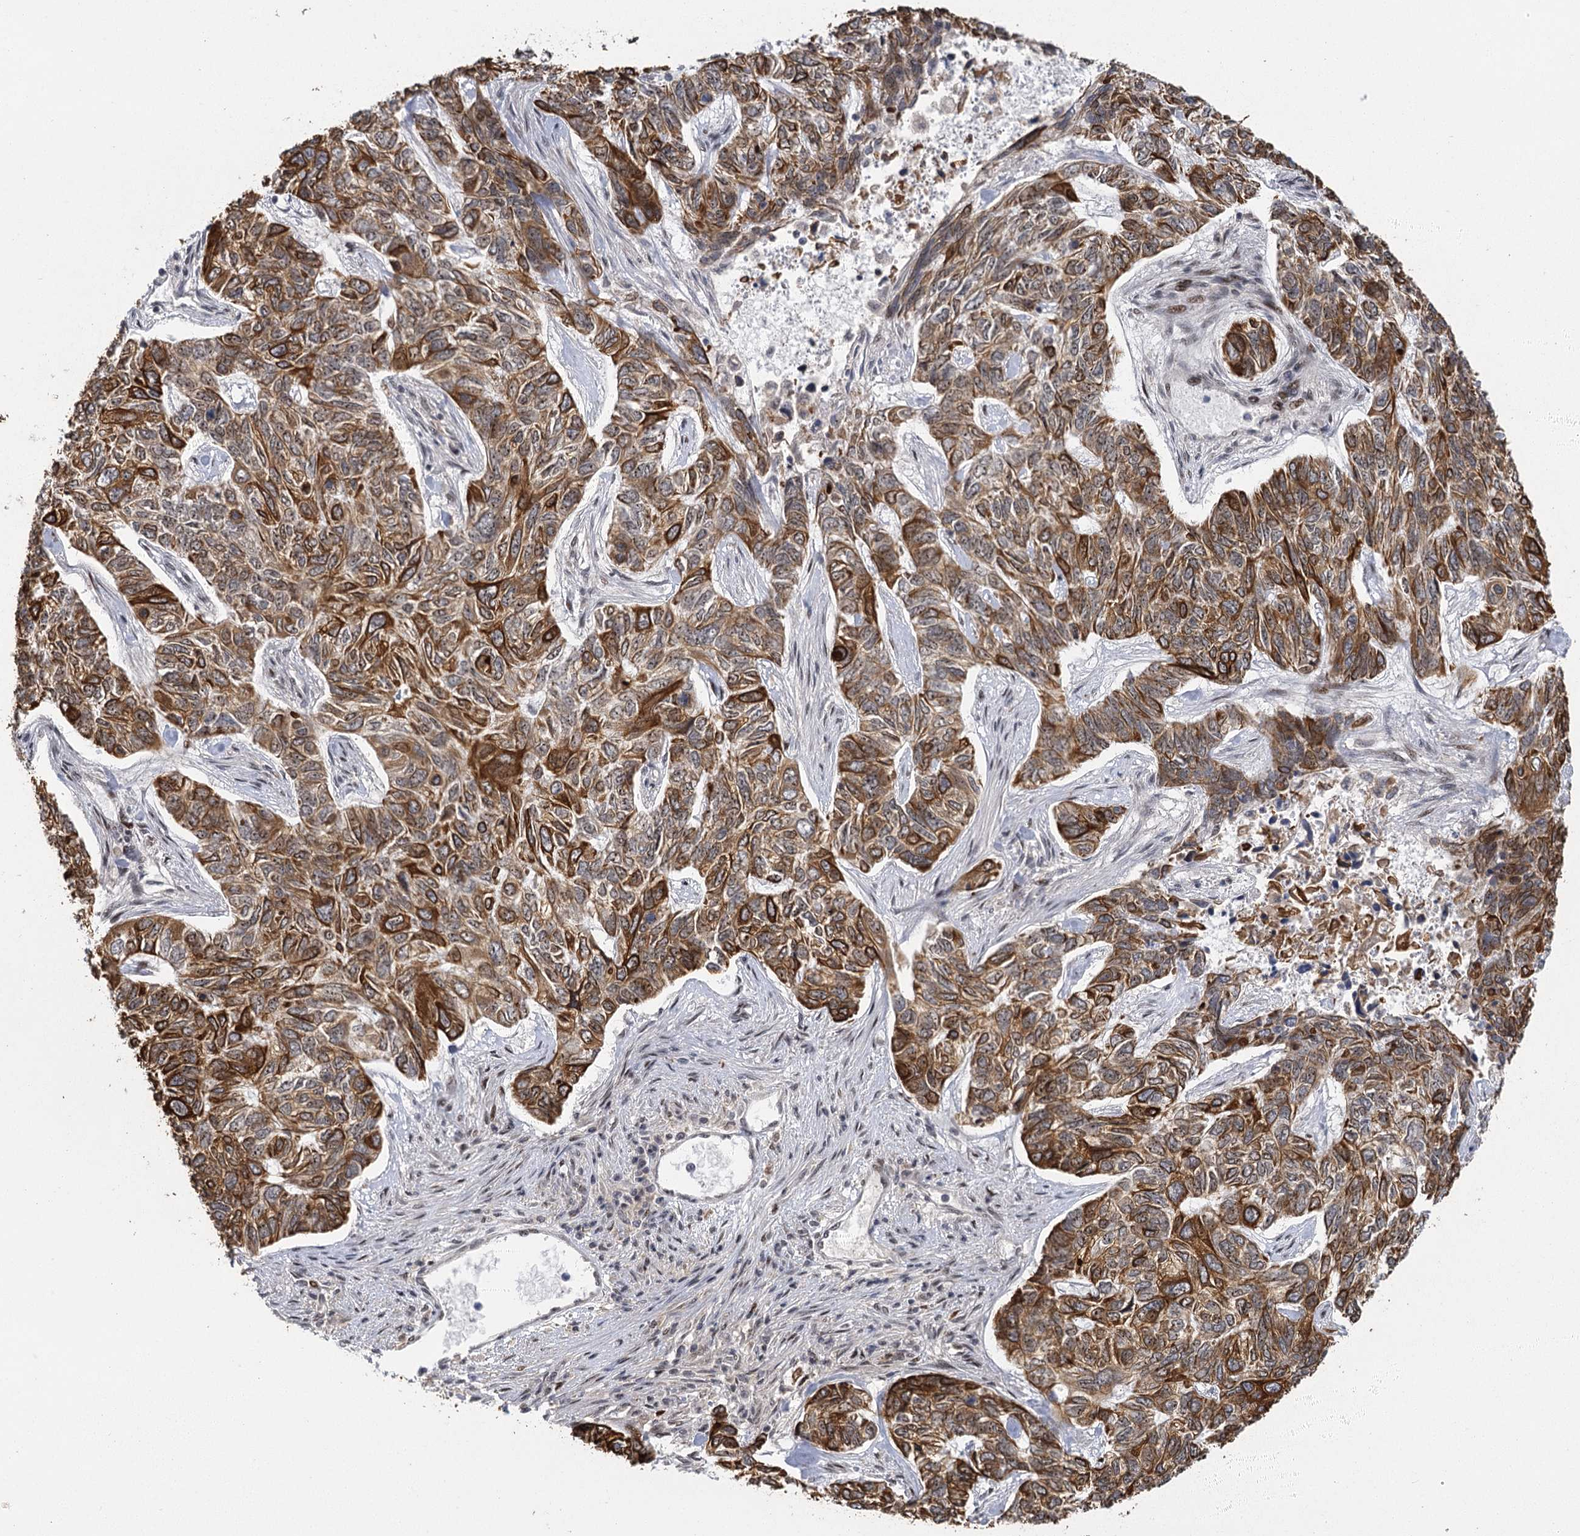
{"staining": {"intensity": "moderate", "quantity": ">75%", "location": "cytoplasmic/membranous"}, "tissue": "skin cancer", "cell_type": "Tumor cells", "image_type": "cancer", "snomed": [{"axis": "morphology", "description": "Basal cell carcinoma"}, {"axis": "topography", "description": "Skin"}], "caption": "Immunohistochemistry photomicrograph of human skin basal cell carcinoma stained for a protein (brown), which reveals medium levels of moderate cytoplasmic/membranous staining in about >75% of tumor cells.", "gene": "IL11RA", "patient": {"sex": "female", "age": 65}}